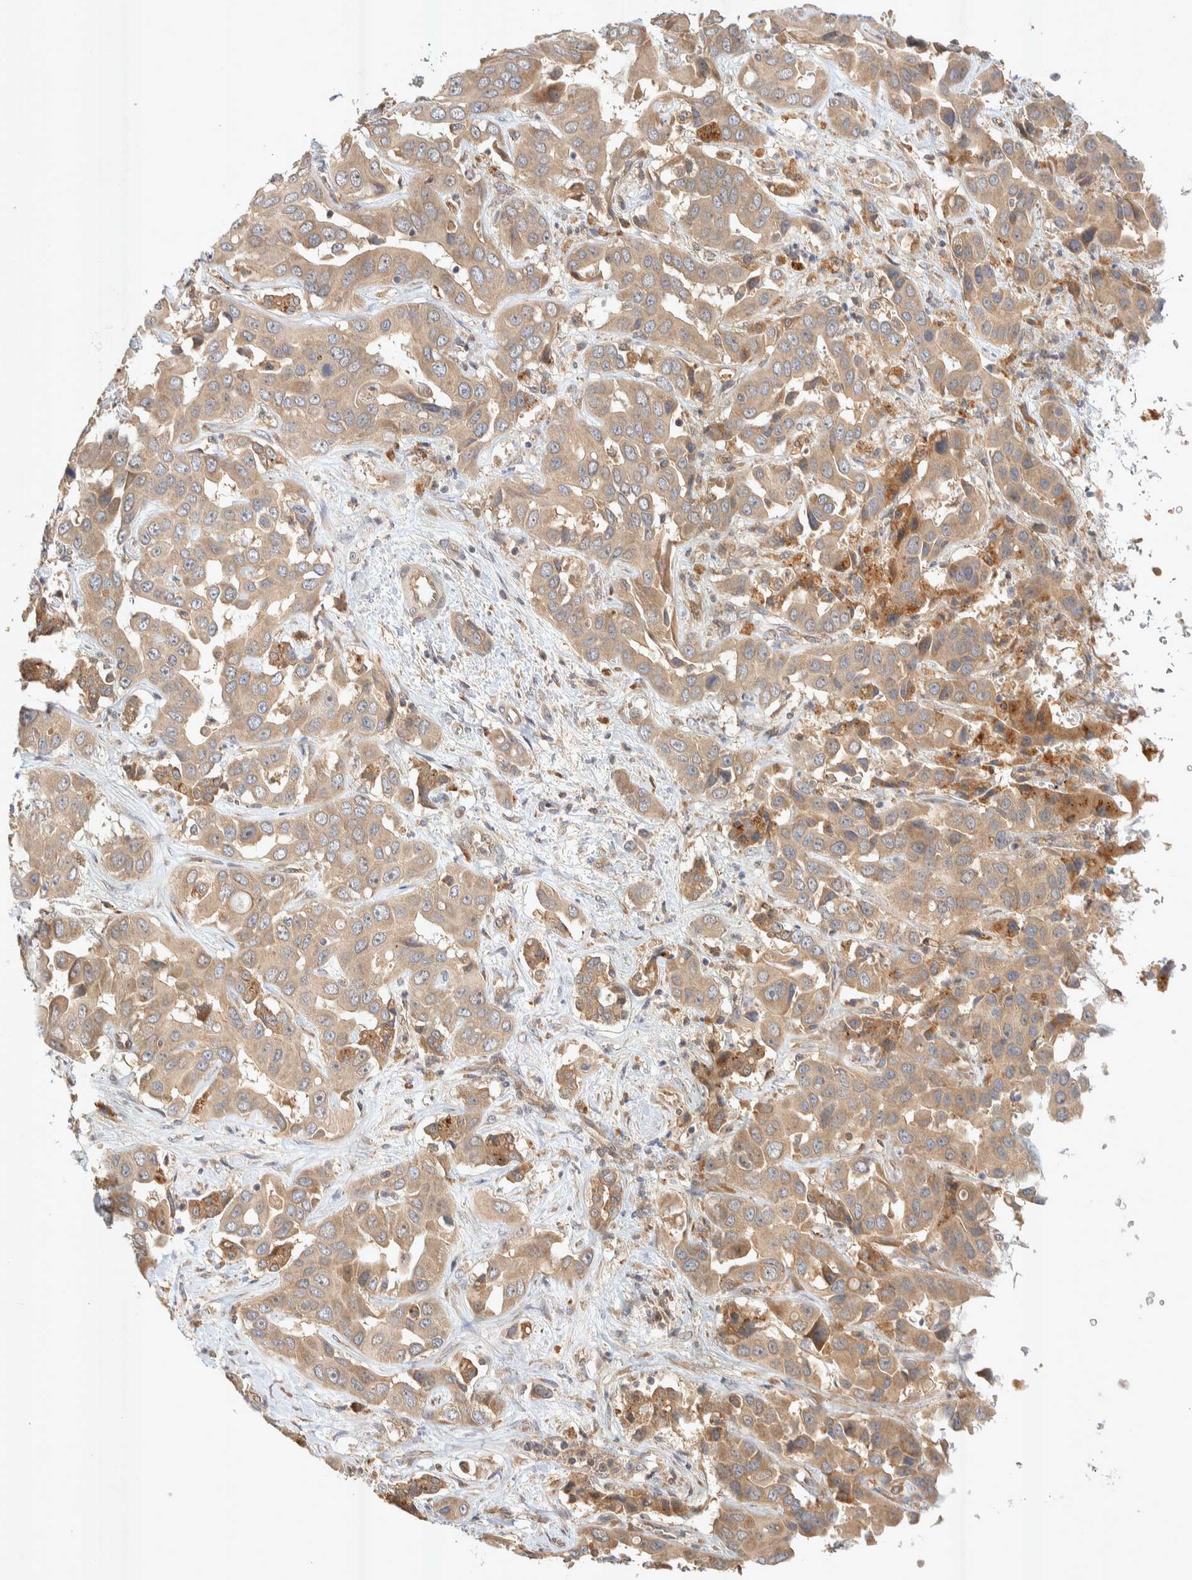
{"staining": {"intensity": "moderate", "quantity": ">75%", "location": "cytoplasmic/membranous"}, "tissue": "liver cancer", "cell_type": "Tumor cells", "image_type": "cancer", "snomed": [{"axis": "morphology", "description": "Cholangiocarcinoma"}, {"axis": "topography", "description": "Liver"}], "caption": "Liver cancer stained with a brown dye reveals moderate cytoplasmic/membranous positive expression in approximately >75% of tumor cells.", "gene": "PXK", "patient": {"sex": "female", "age": 52}}